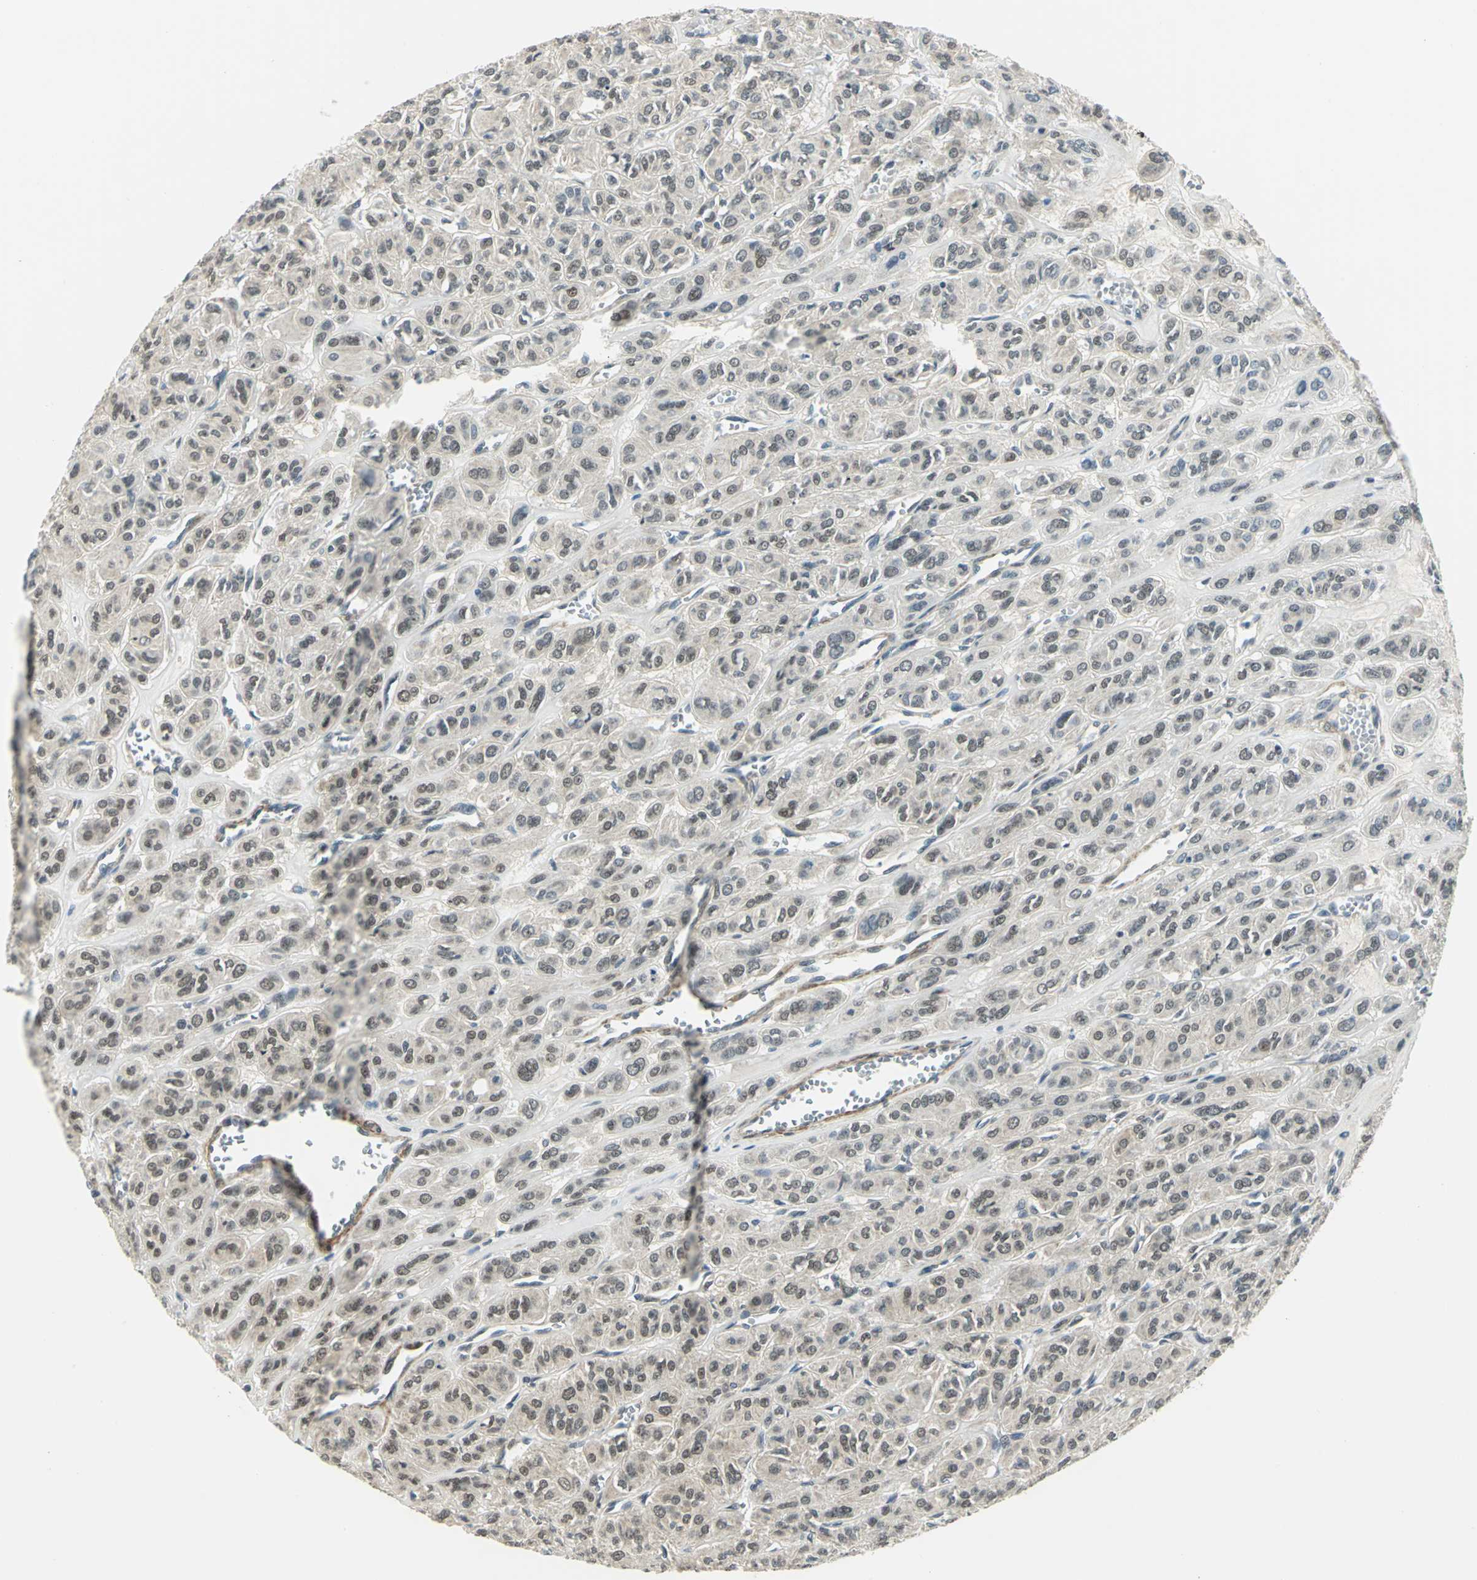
{"staining": {"intensity": "weak", "quantity": "25%-75%", "location": "cytoplasmic/membranous,nuclear"}, "tissue": "thyroid cancer", "cell_type": "Tumor cells", "image_type": "cancer", "snomed": [{"axis": "morphology", "description": "Follicular adenoma carcinoma, NOS"}, {"axis": "topography", "description": "Thyroid gland"}], "caption": "There is low levels of weak cytoplasmic/membranous and nuclear positivity in tumor cells of thyroid follicular adenoma carcinoma, as demonstrated by immunohistochemical staining (brown color).", "gene": "MTA1", "patient": {"sex": "female", "age": 71}}